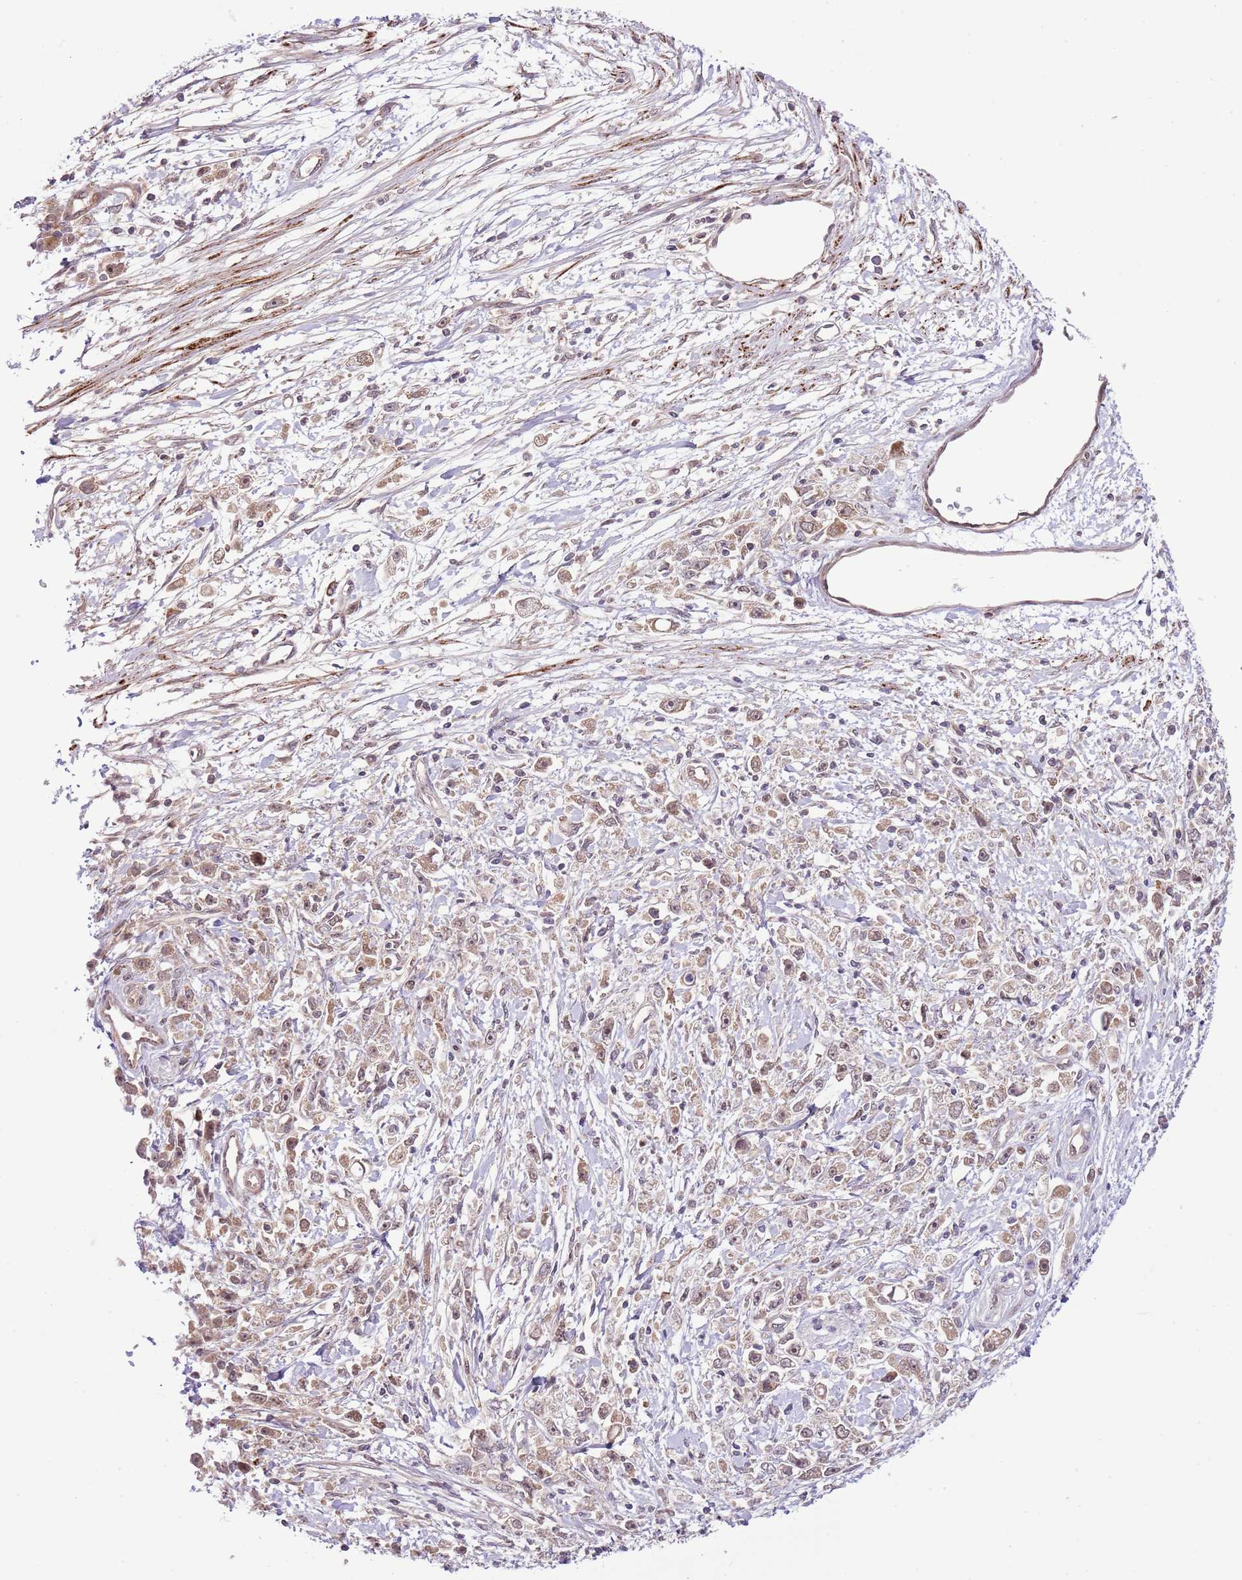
{"staining": {"intensity": "weak", "quantity": "25%-75%", "location": "cytoplasmic/membranous"}, "tissue": "stomach cancer", "cell_type": "Tumor cells", "image_type": "cancer", "snomed": [{"axis": "morphology", "description": "Adenocarcinoma, NOS"}, {"axis": "topography", "description": "Stomach"}], "caption": "Tumor cells exhibit low levels of weak cytoplasmic/membranous positivity in approximately 25%-75% of cells in human stomach adenocarcinoma.", "gene": "CHD1", "patient": {"sex": "female", "age": 59}}